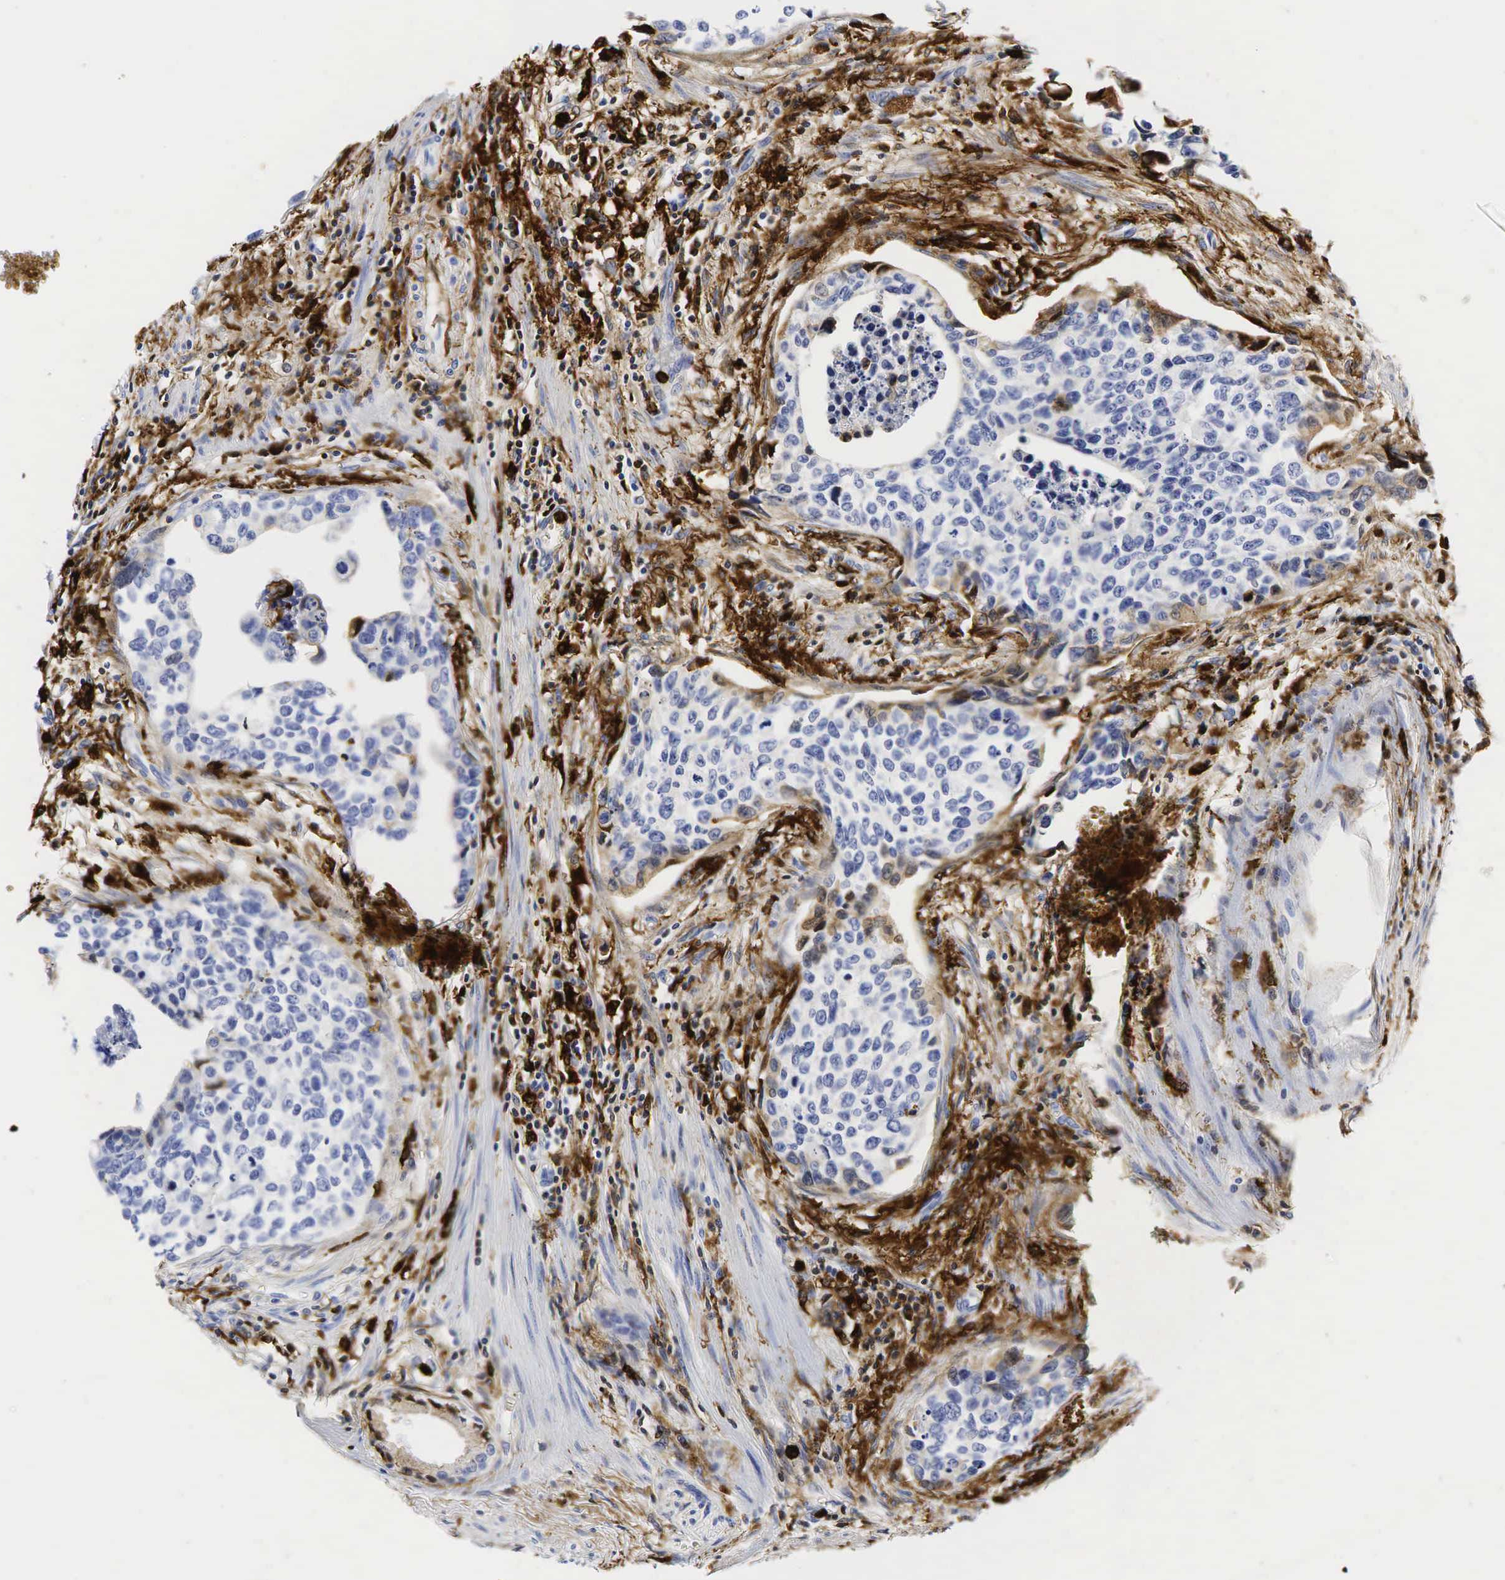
{"staining": {"intensity": "negative", "quantity": "none", "location": "none"}, "tissue": "urothelial cancer", "cell_type": "Tumor cells", "image_type": "cancer", "snomed": [{"axis": "morphology", "description": "Urothelial carcinoma, High grade"}, {"axis": "topography", "description": "Urinary bladder"}], "caption": "This image is of urothelial cancer stained with immunohistochemistry (IHC) to label a protein in brown with the nuclei are counter-stained blue. There is no expression in tumor cells. Brightfield microscopy of IHC stained with DAB (brown) and hematoxylin (blue), captured at high magnification.", "gene": "LYZ", "patient": {"sex": "male", "age": 81}}